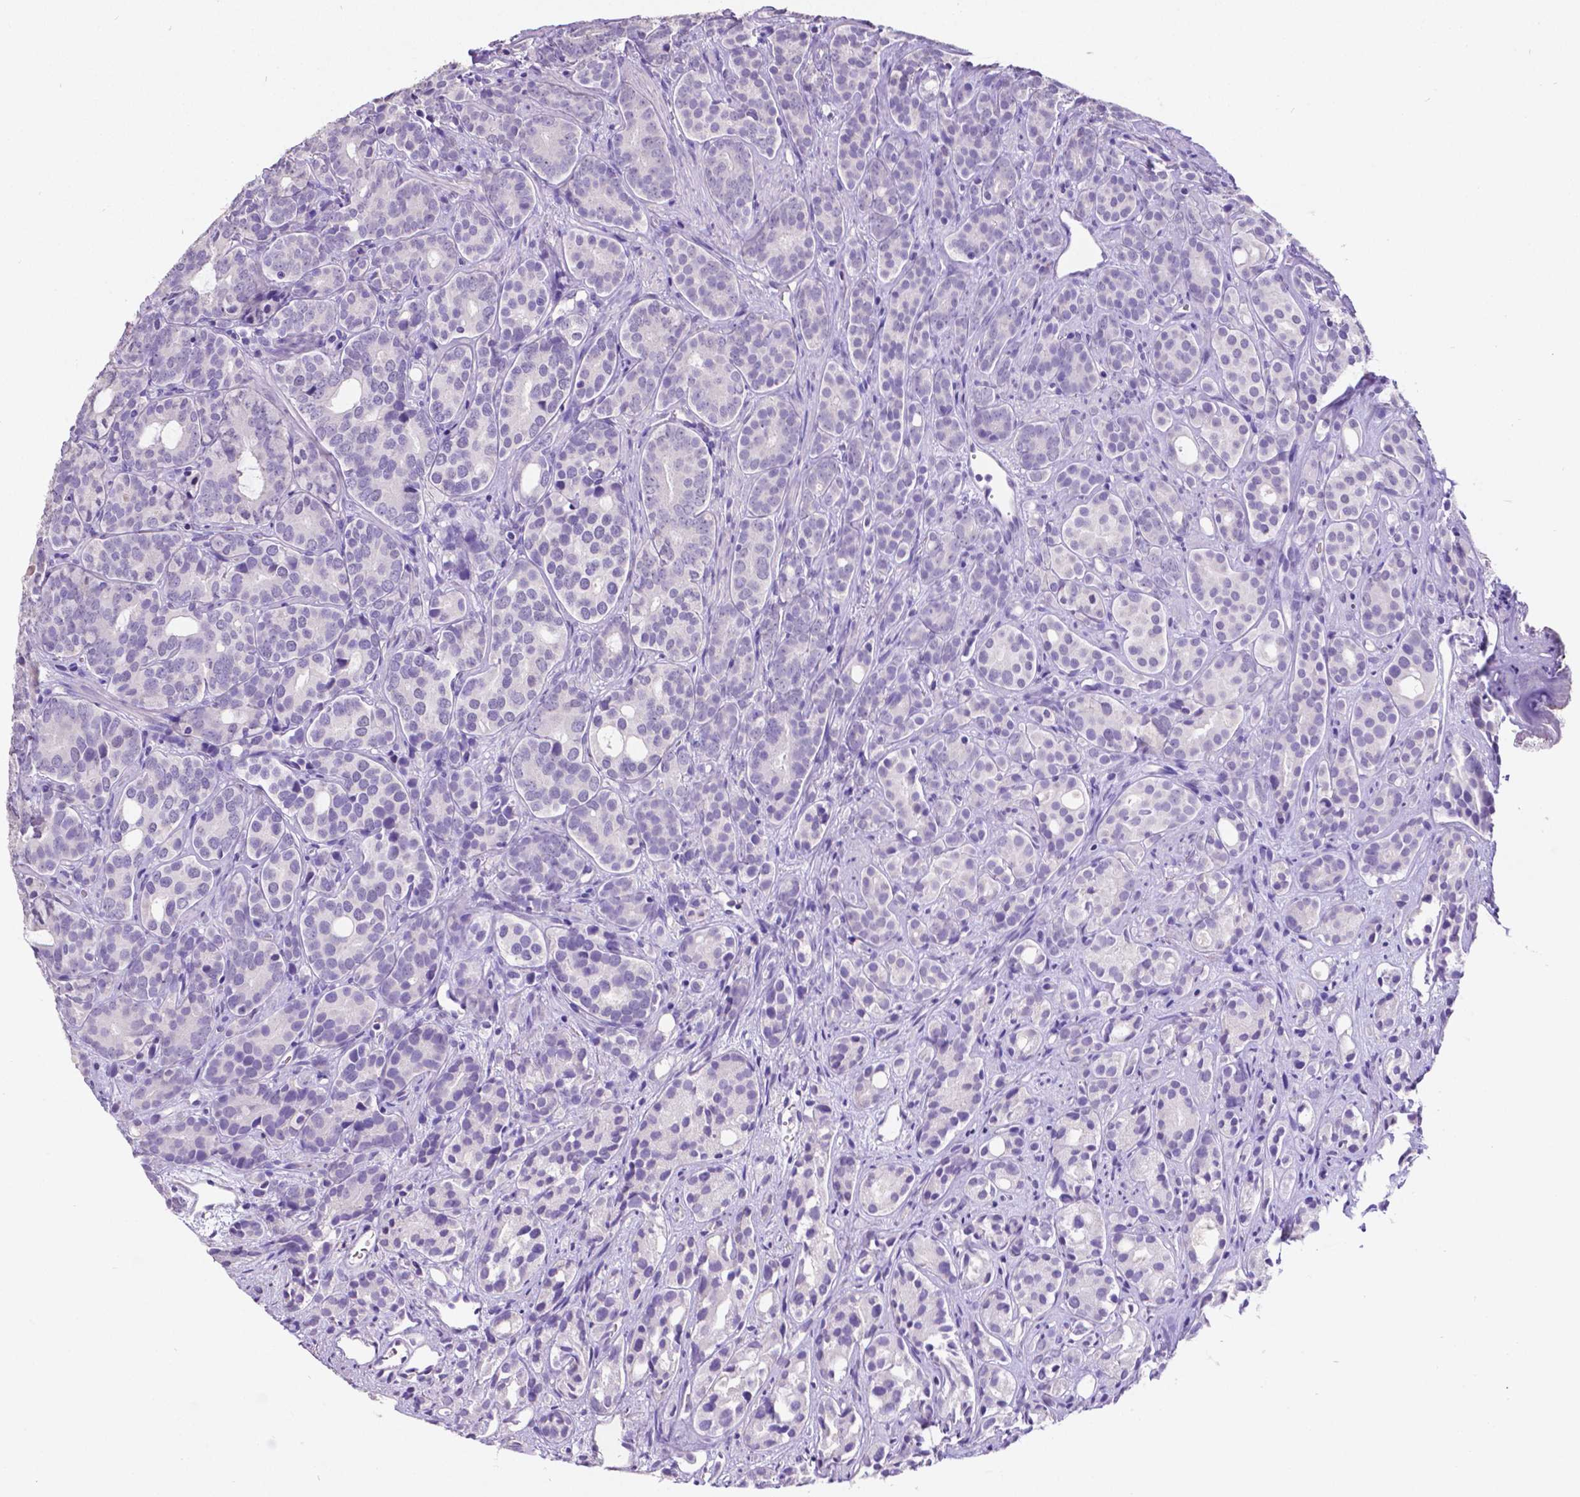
{"staining": {"intensity": "negative", "quantity": "none", "location": "none"}, "tissue": "prostate cancer", "cell_type": "Tumor cells", "image_type": "cancer", "snomed": [{"axis": "morphology", "description": "Adenocarcinoma, High grade"}, {"axis": "topography", "description": "Prostate"}], "caption": "Tumor cells show no significant protein expression in prostate cancer (high-grade adenocarcinoma).", "gene": "SATB2", "patient": {"sex": "male", "age": 84}}